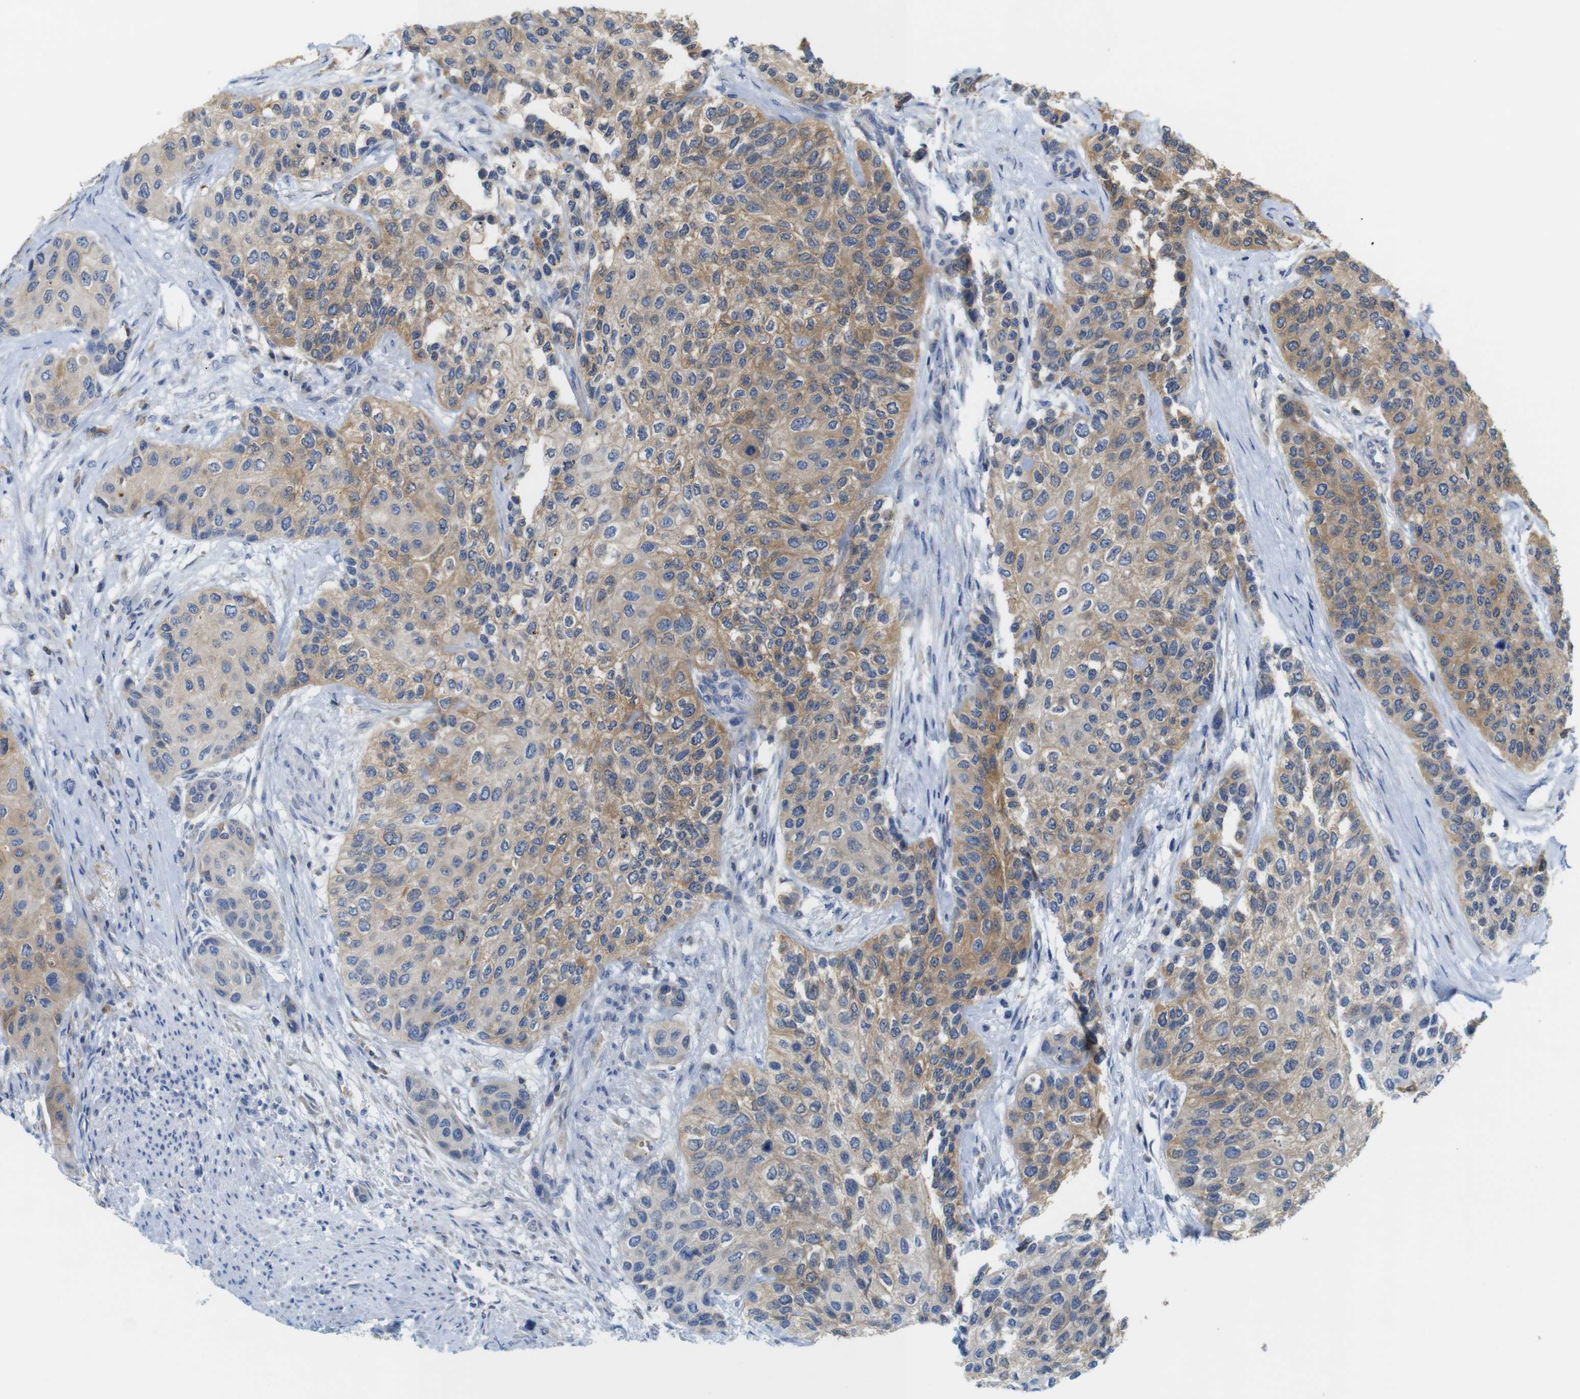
{"staining": {"intensity": "moderate", "quantity": ">75%", "location": "cytoplasmic/membranous"}, "tissue": "urothelial cancer", "cell_type": "Tumor cells", "image_type": "cancer", "snomed": [{"axis": "morphology", "description": "Urothelial carcinoma, High grade"}, {"axis": "topography", "description": "Urinary bladder"}], "caption": "High-magnification brightfield microscopy of urothelial carcinoma (high-grade) stained with DAB (3,3'-diaminobenzidine) (brown) and counterstained with hematoxylin (blue). tumor cells exhibit moderate cytoplasmic/membranous expression is seen in about>75% of cells.", "gene": "NEBL", "patient": {"sex": "female", "age": 56}}